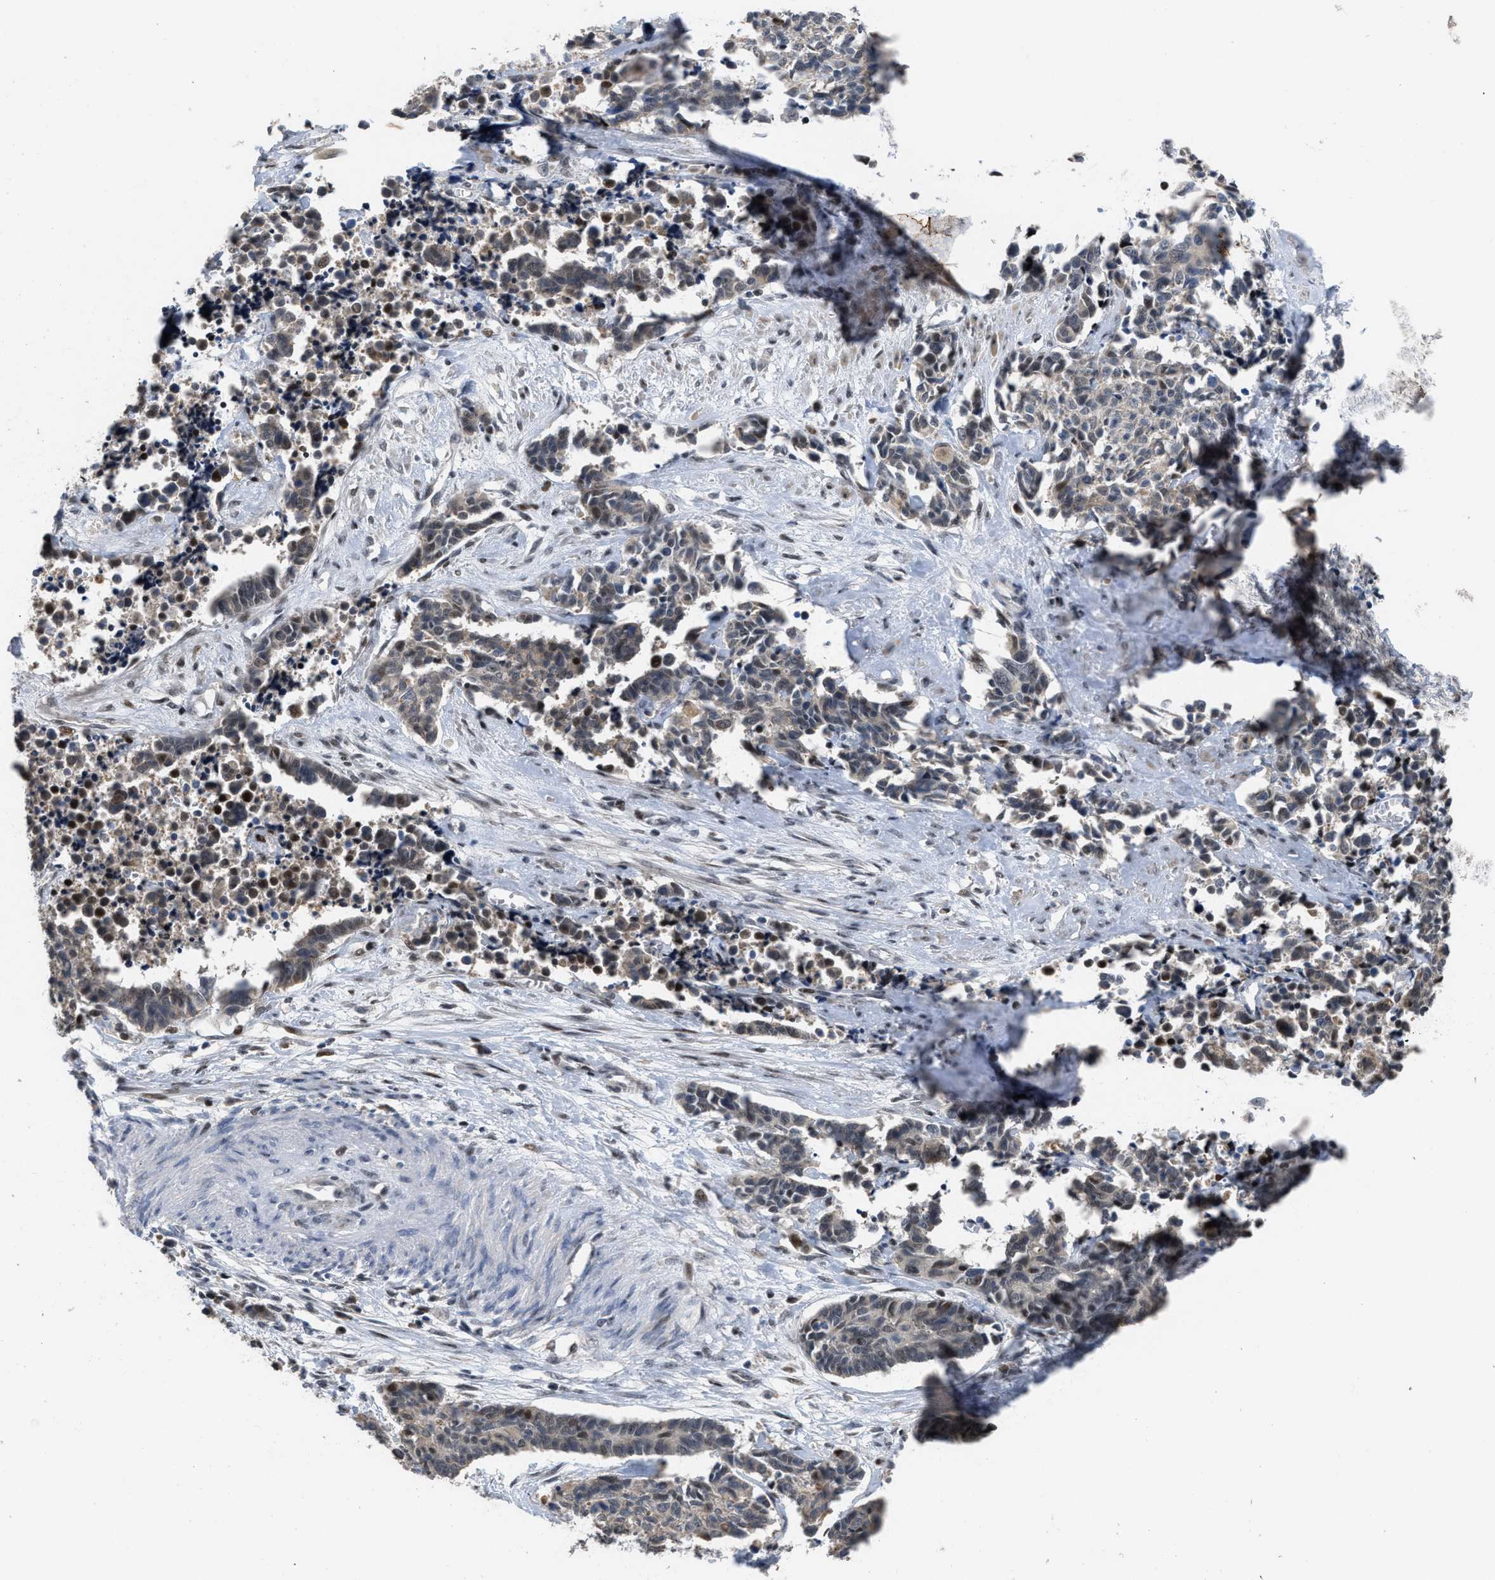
{"staining": {"intensity": "negative", "quantity": "none", "location": "none"}, "tissue": "cervical cancer", "cell_type": "Tumor cells", "image_type": "cancer", "snomed": [{"axis": "morphology", "description": "Squamous cell carcinoma, NOS"}, {"axis": "topography", "description": "Cervix"}], "caption": "This photomicrograph is of cervical squamous cell carcinoma stained with immunohistochemistry to label a protein in brown with the nuclei are counter-stained blue. There is no positivity in tumor cells. (Brightfield microscopy of DAB IHC at high magnification).", "gene": "SETDB1", "patient": {"sex": "female", "age": 35}}